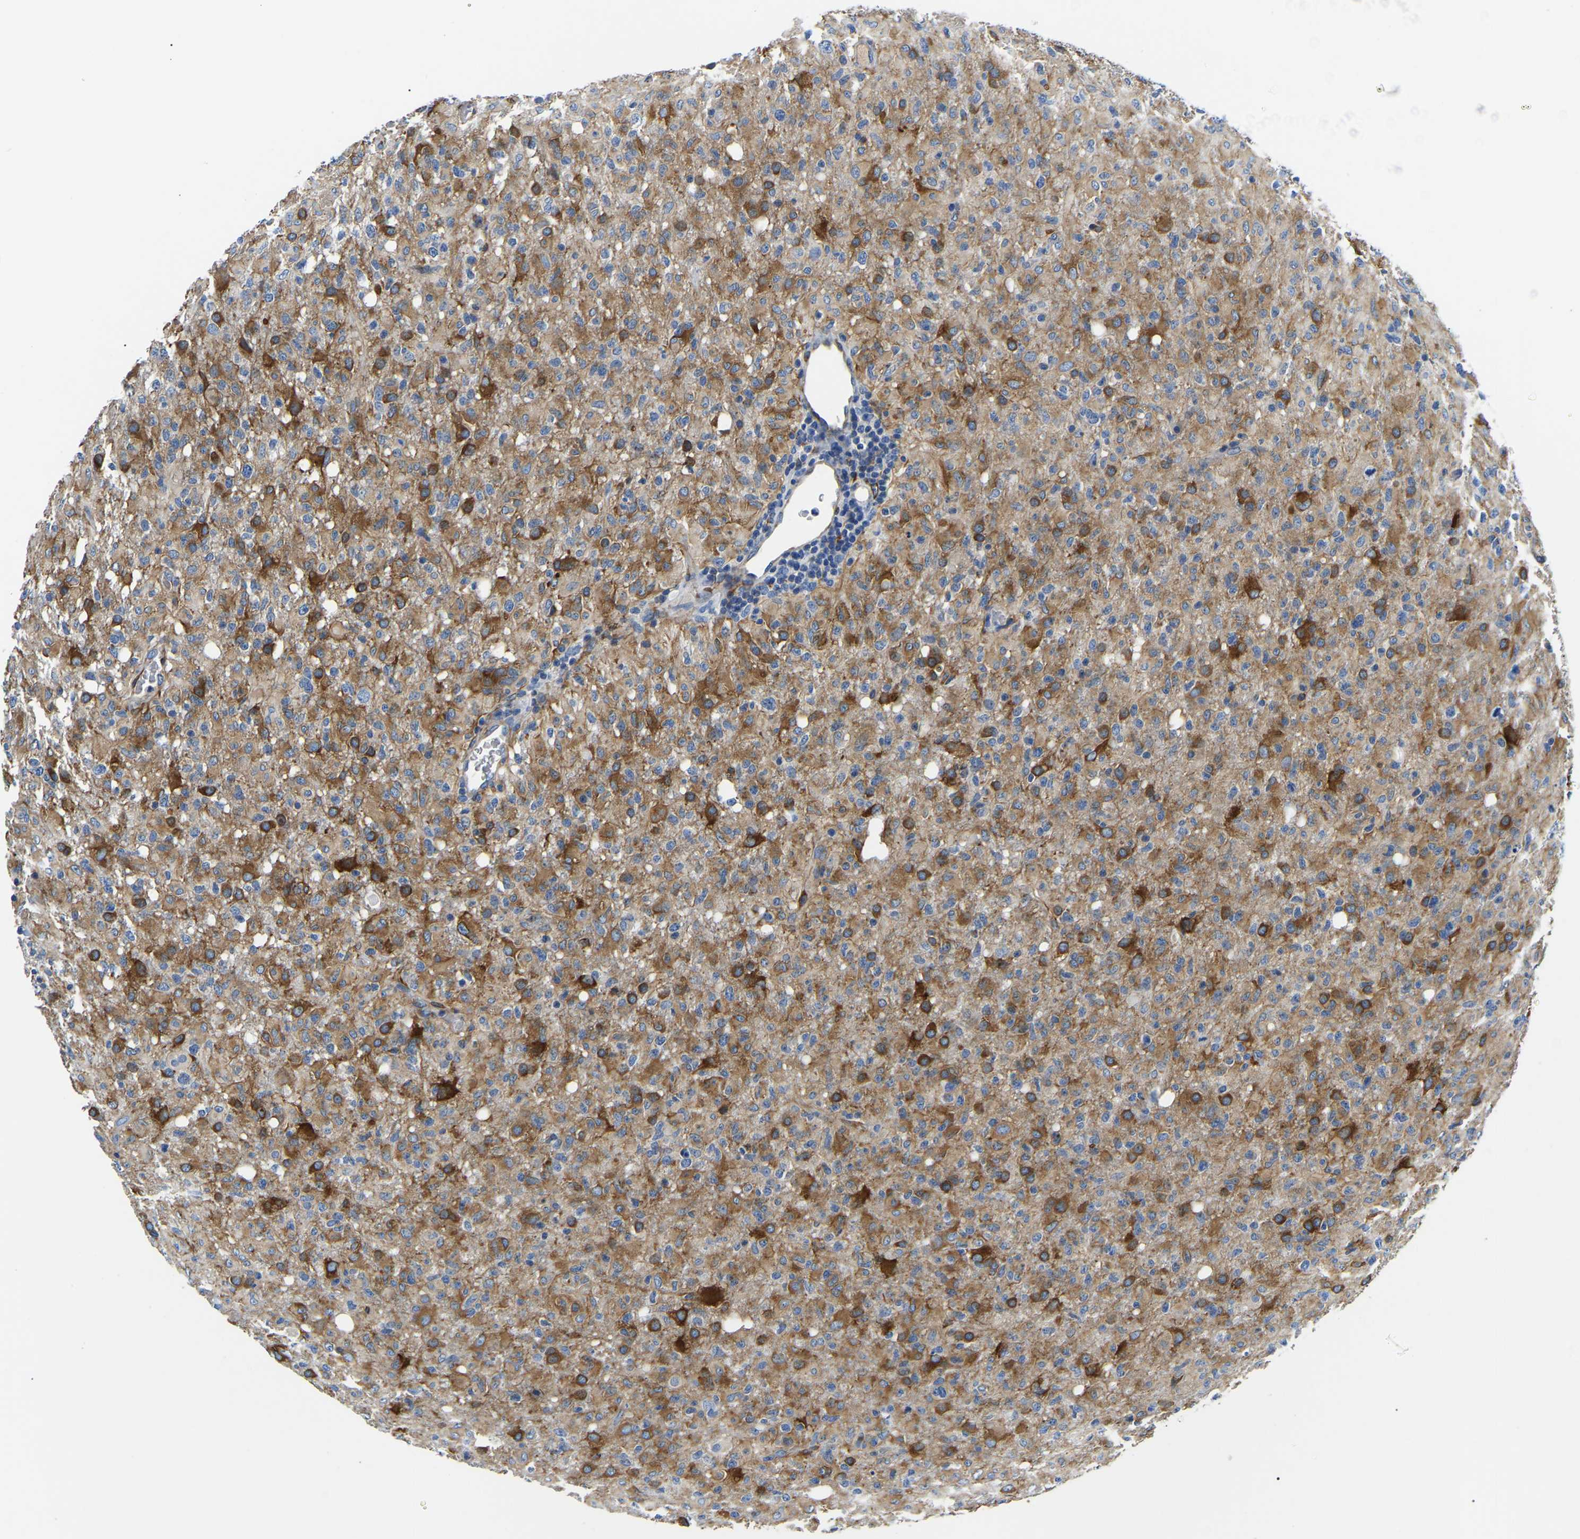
{"staining": {"intensity": "moderate", "quantity": "25%-75%", "location": "cytoplasmic/membranous"}, "tissue": "glioma", "cell_type": "Tumor cells", "image_type": "cancer", "snomed": [{"axis": "morphology", "description": "Glioma, malignant, High grade"}, {"axis": "topography", "description": "Brain"}], "caption": "Moderate cytoplasmic/membranous positivity is appreciated in about 25%-75% of tumor cells in high-grade glioma (malignant). The staining is performed using DAB (3,3'-diaminobenzidine) brown chromogen to label protein expression. The nuclei are counter-stained blue using hematoxylin.", "gene": "DUSP8", "patient": {"sex": "female", "age": 57}}